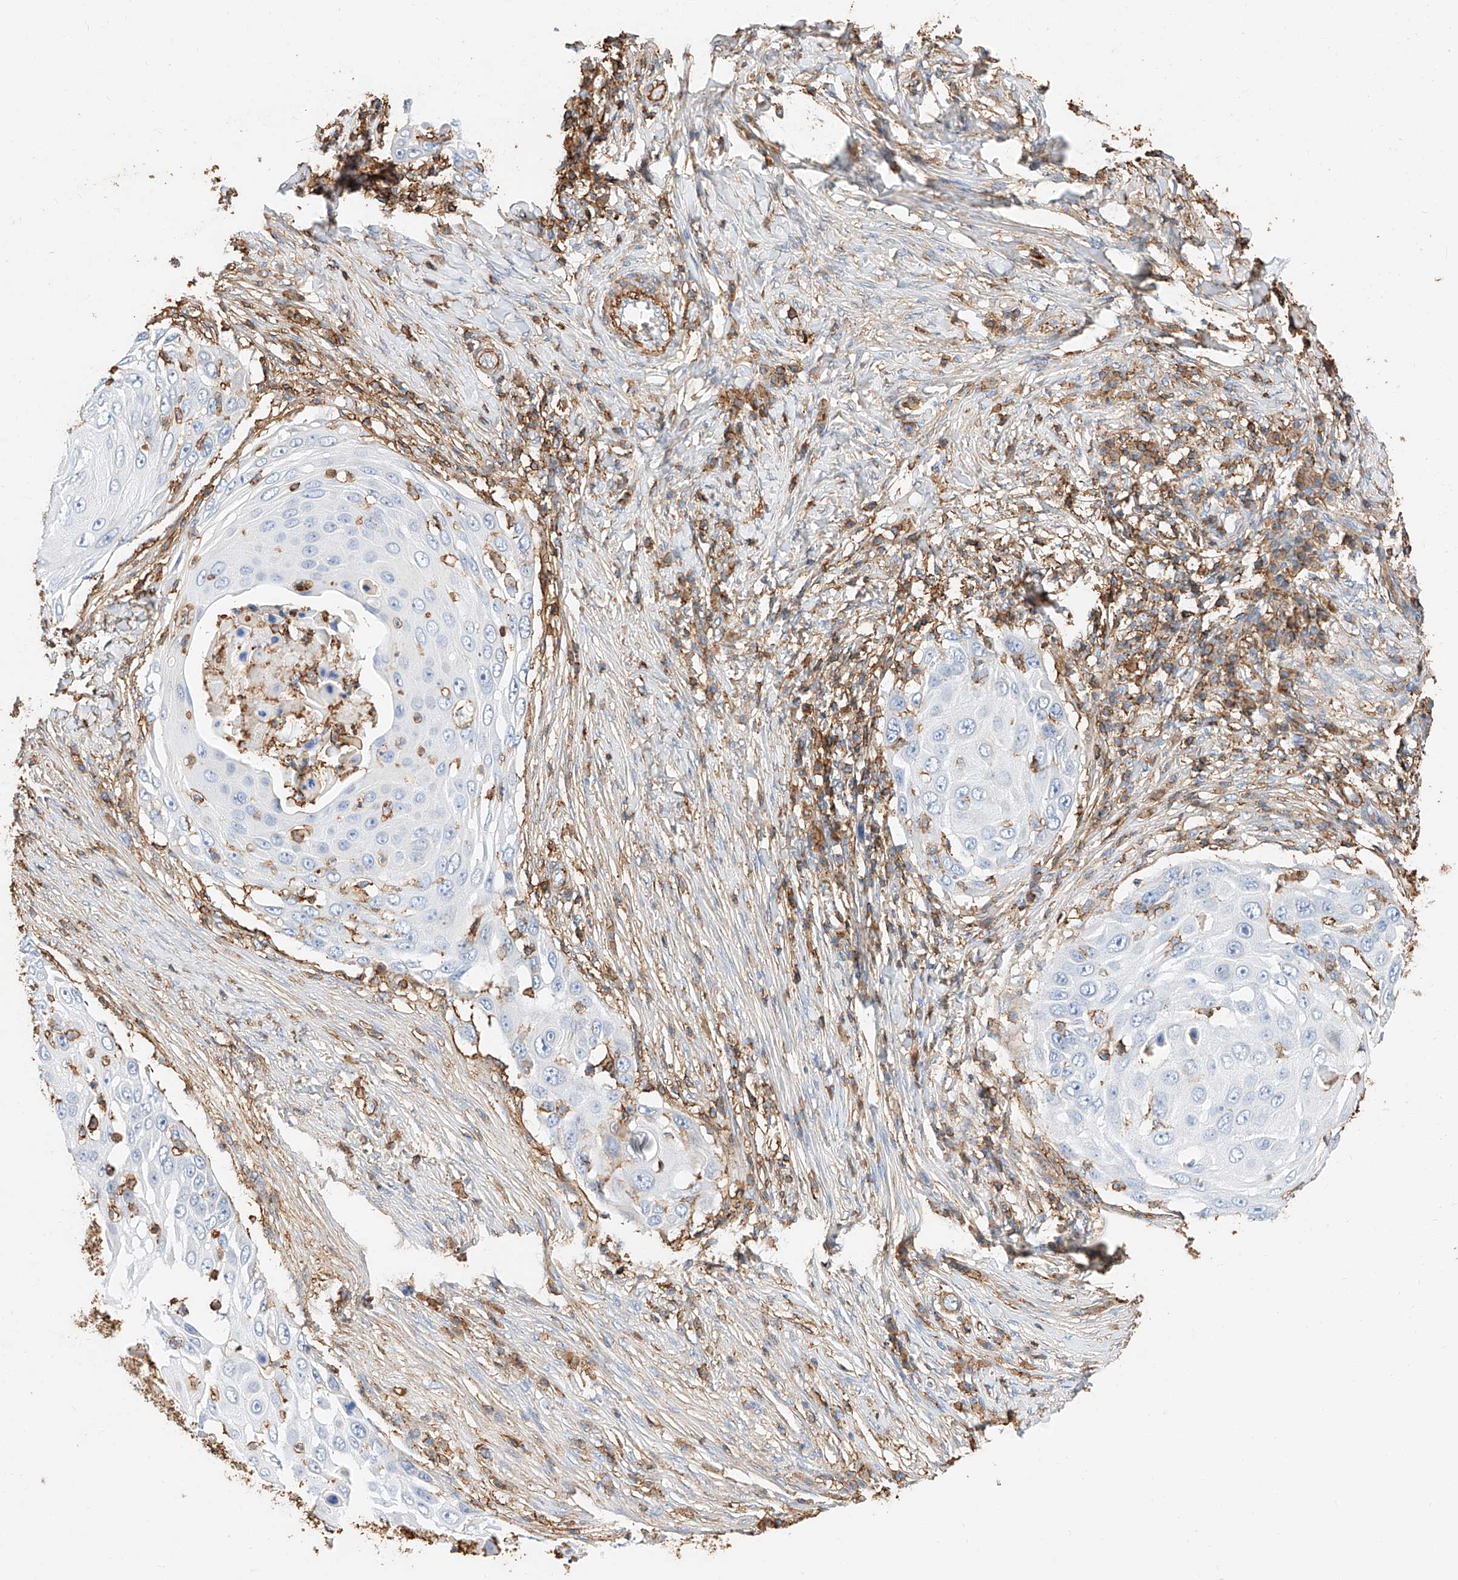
{"staining": {"intensity": "negative", "quantity": "none", "location": "none"}, "tissue": "skin cancer", "cell_type": "Tumor cells", "image_type": "cancer", "snomed": [{"axis": "morphology", "description": "Squamous cell carcinoma, NOS"}, {"axis": "topography", "description": "Skin"}], "caption": "Micrograph shows no protein staining in tumor cells of skin cancer tissue.", "gene": "WFS1", "patient": {"sex": "female", "age": 44}}